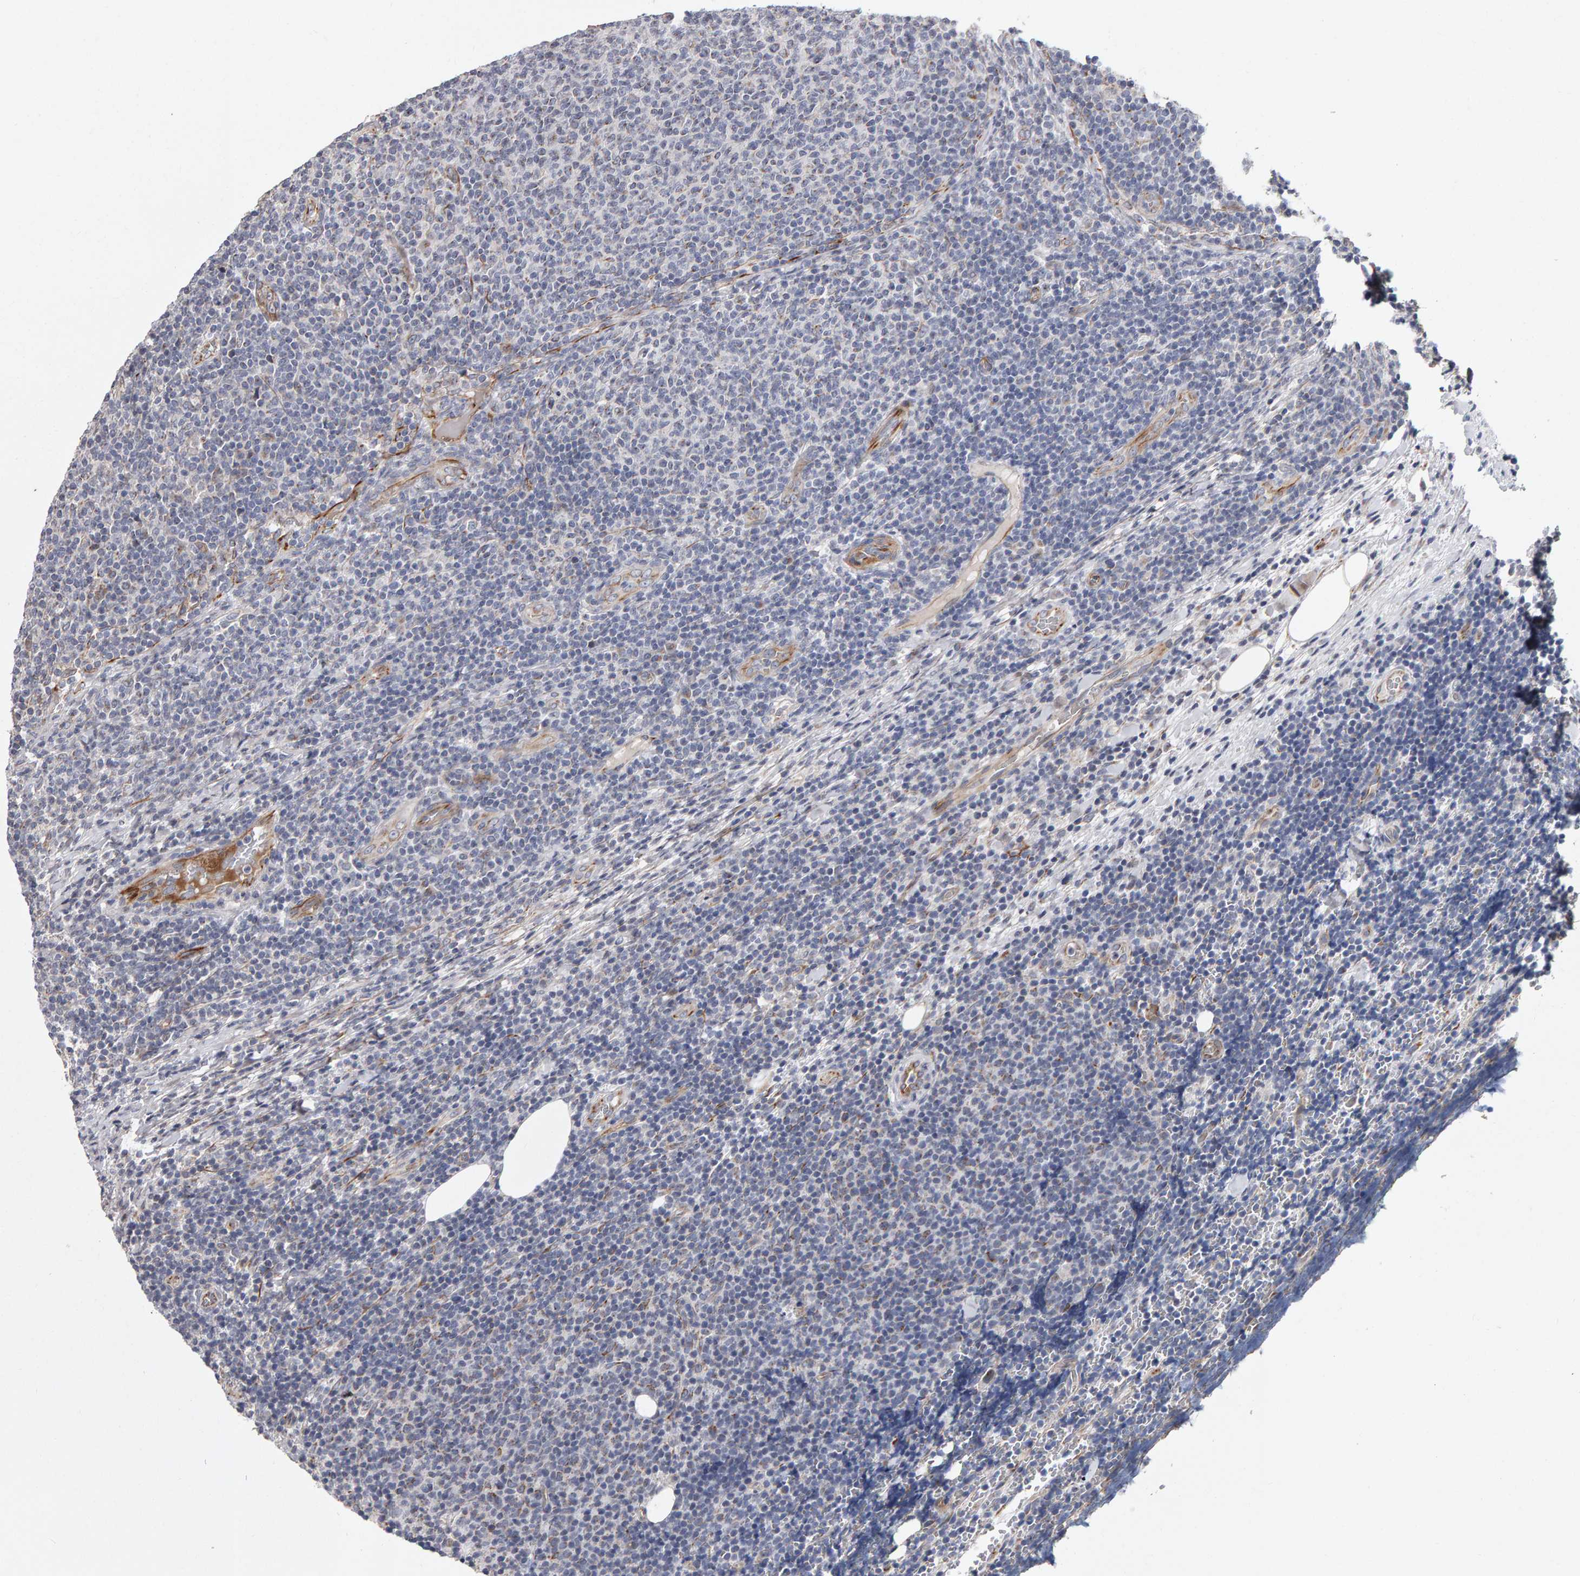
{"staining": {"intensity": "weak", "quantity": "<25%", "location": "cytoplasmic/membranous"}, "tissue": "lymphoma", "cell_type": "Tumor cells", "image_type": "cancer", "snomed": [{"axis": "morphology", "description": "Malignant lymphoma, non-Hodgkin's type, Low grade"}, {"axis": "topography", "description": "Lymph node"}], "caption": "Immunohistochemistry histopathology image of human lymphoma stained for a protein (brown), which displays no positivity in tumor cells. (Stains: DAB immunohistochemistry (IHC) with hematoxylin counter stain, Microscopy: brightfield microscopy at high magnification).", "gene": "CANT1", "patient": {"sex": "male", "age": 66}}